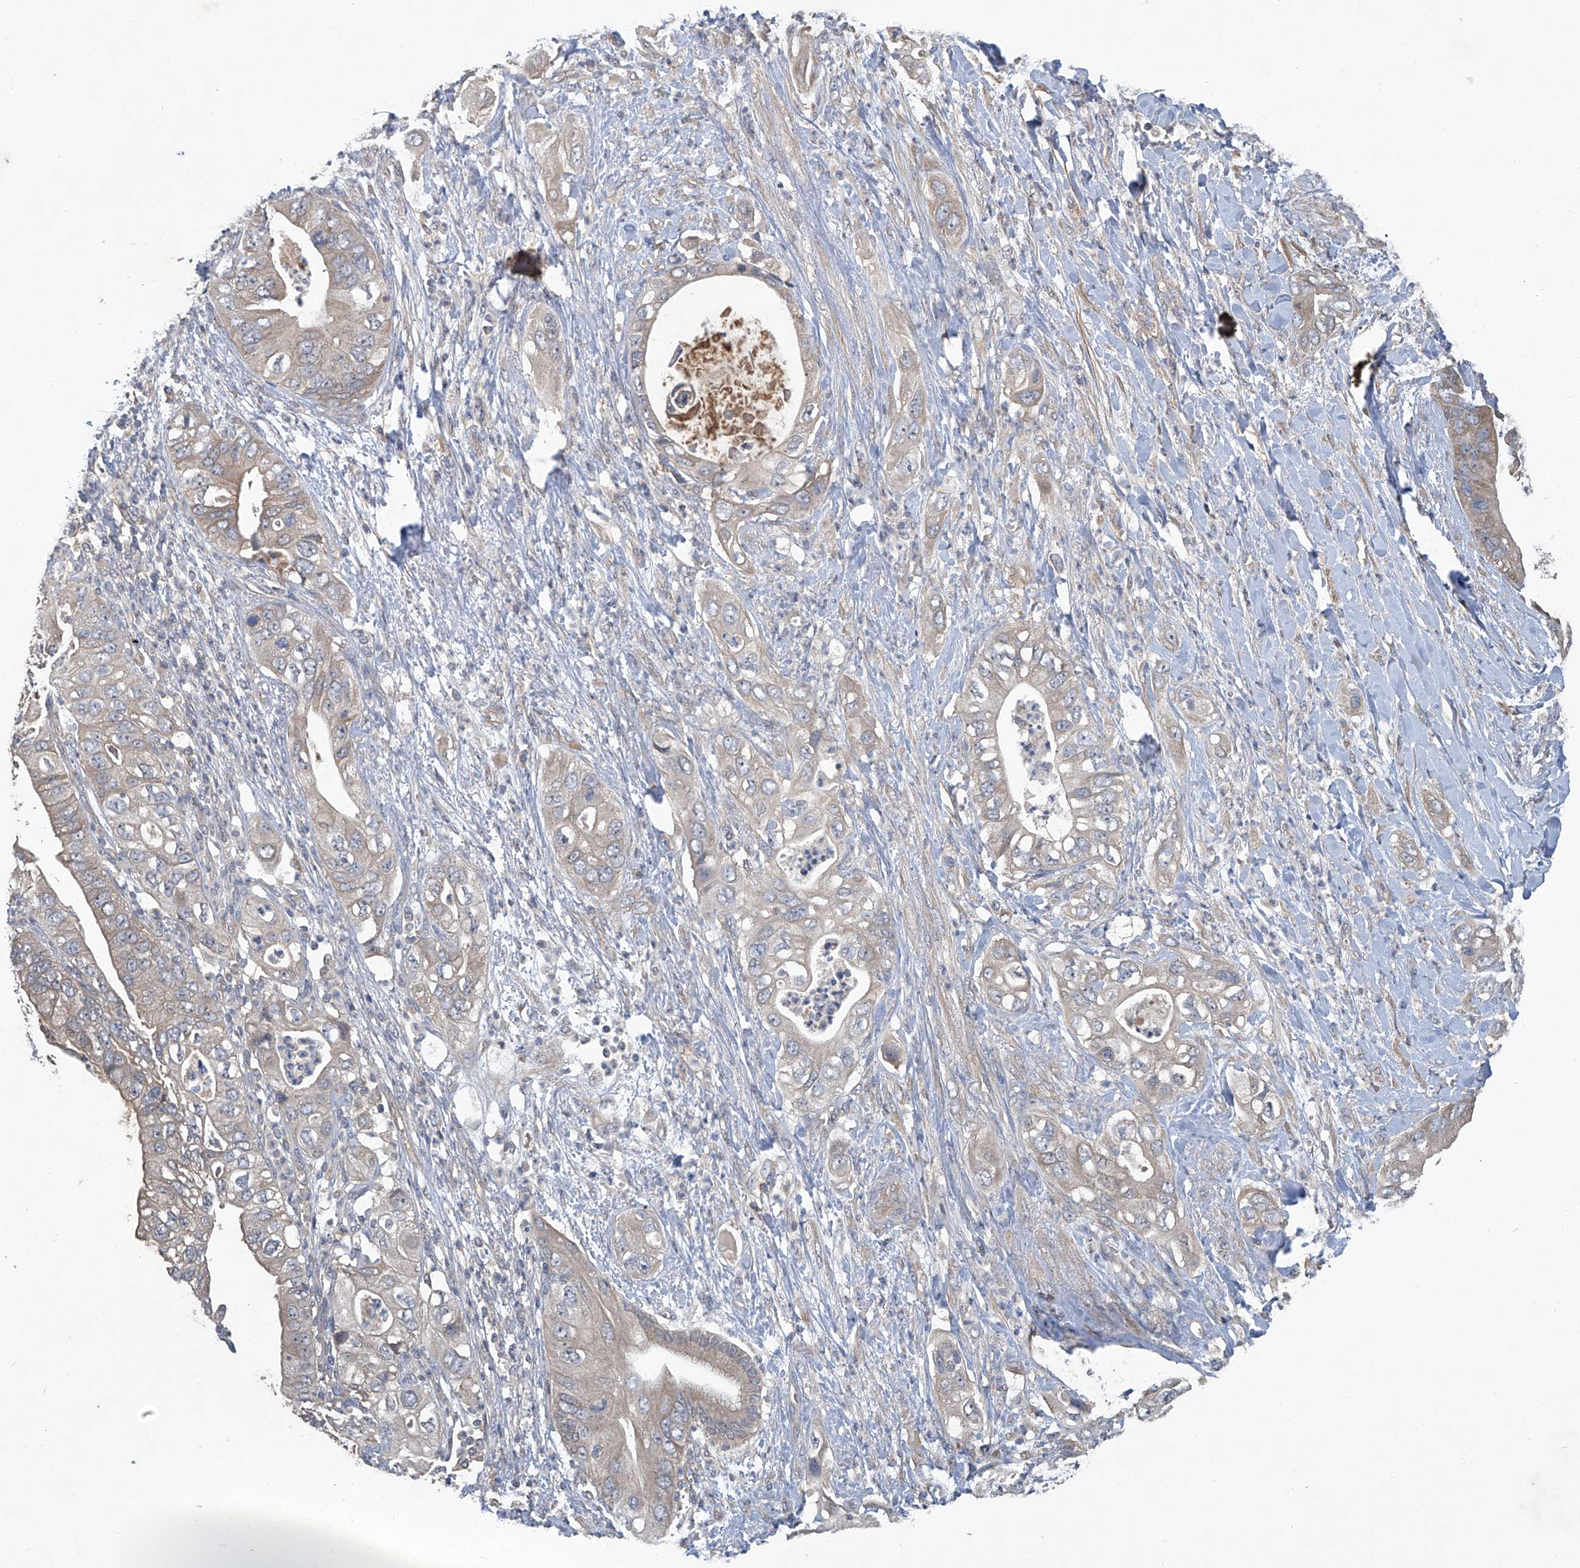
{"staining": {"intensity": "weak", "quantity": "25%-75%", "location": "cytoplasmic/membranous"}, "tissue": "pancreatic cancer", "cell_type": "Tumor cells", "image_type": "cancer", "snomed": [{"axis": "morphology", "description": "Adenocarcinoma, NOS"}, {"axis": "topography", "description": "Pancreas"}], "caption": "A high-resolution image shows immunohistochemistry staining of adenocarcinoma (pancreatic), which reveals weak cytoplasmic/membranous staining in about 25%-75% of tumor cells. The protein of interest is stained brown, and the nuclei are stained in blue (DAB (3,3'-diaminobenzidine) IHC with brightfield microscopy, high magnification).", "gene": "ANKRD34A", "patient": {"sex": "female", "age": 78}}